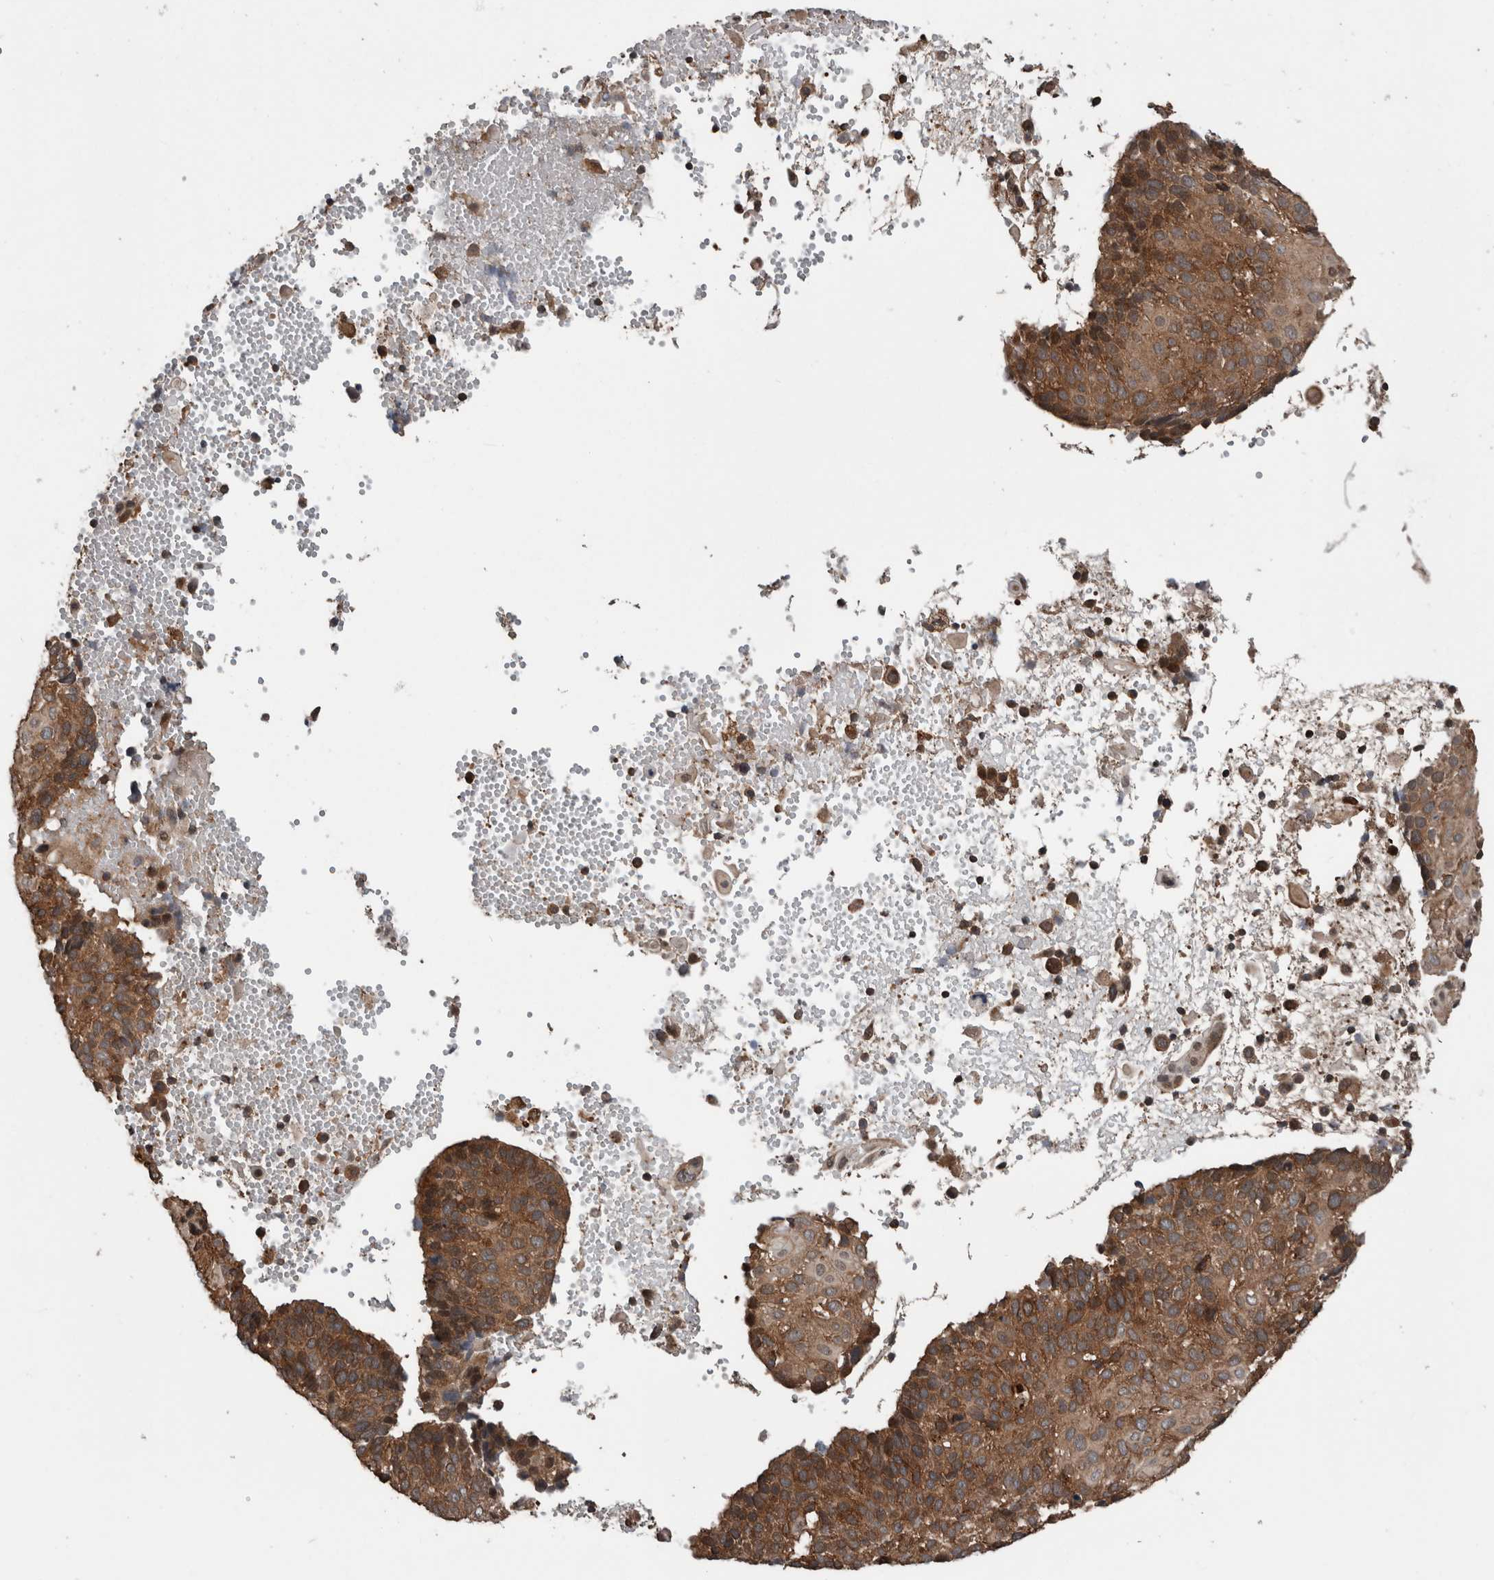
{"staining": {"intensity": "strong", "quantity": ">75%", "location": "cytoplasmic/membranous"}, "tissue": "cervical cancer", "cell_type": "Tumor cells", "image_type": "cancer", "snomed": [{"axis": "morphology", "description": "Squamous cell carcinoma, NOS"}, {"axis": "topography", "description": "Cervix"}], "caption": "Immunohistochemical staining of cervical cancer exhibits high levels of strong cytoplasmic/membranous protein positivity in approximately >75% of tumor cells.", "gene": "RIOK3", "patient": {"sex": "female", "age": 74}}